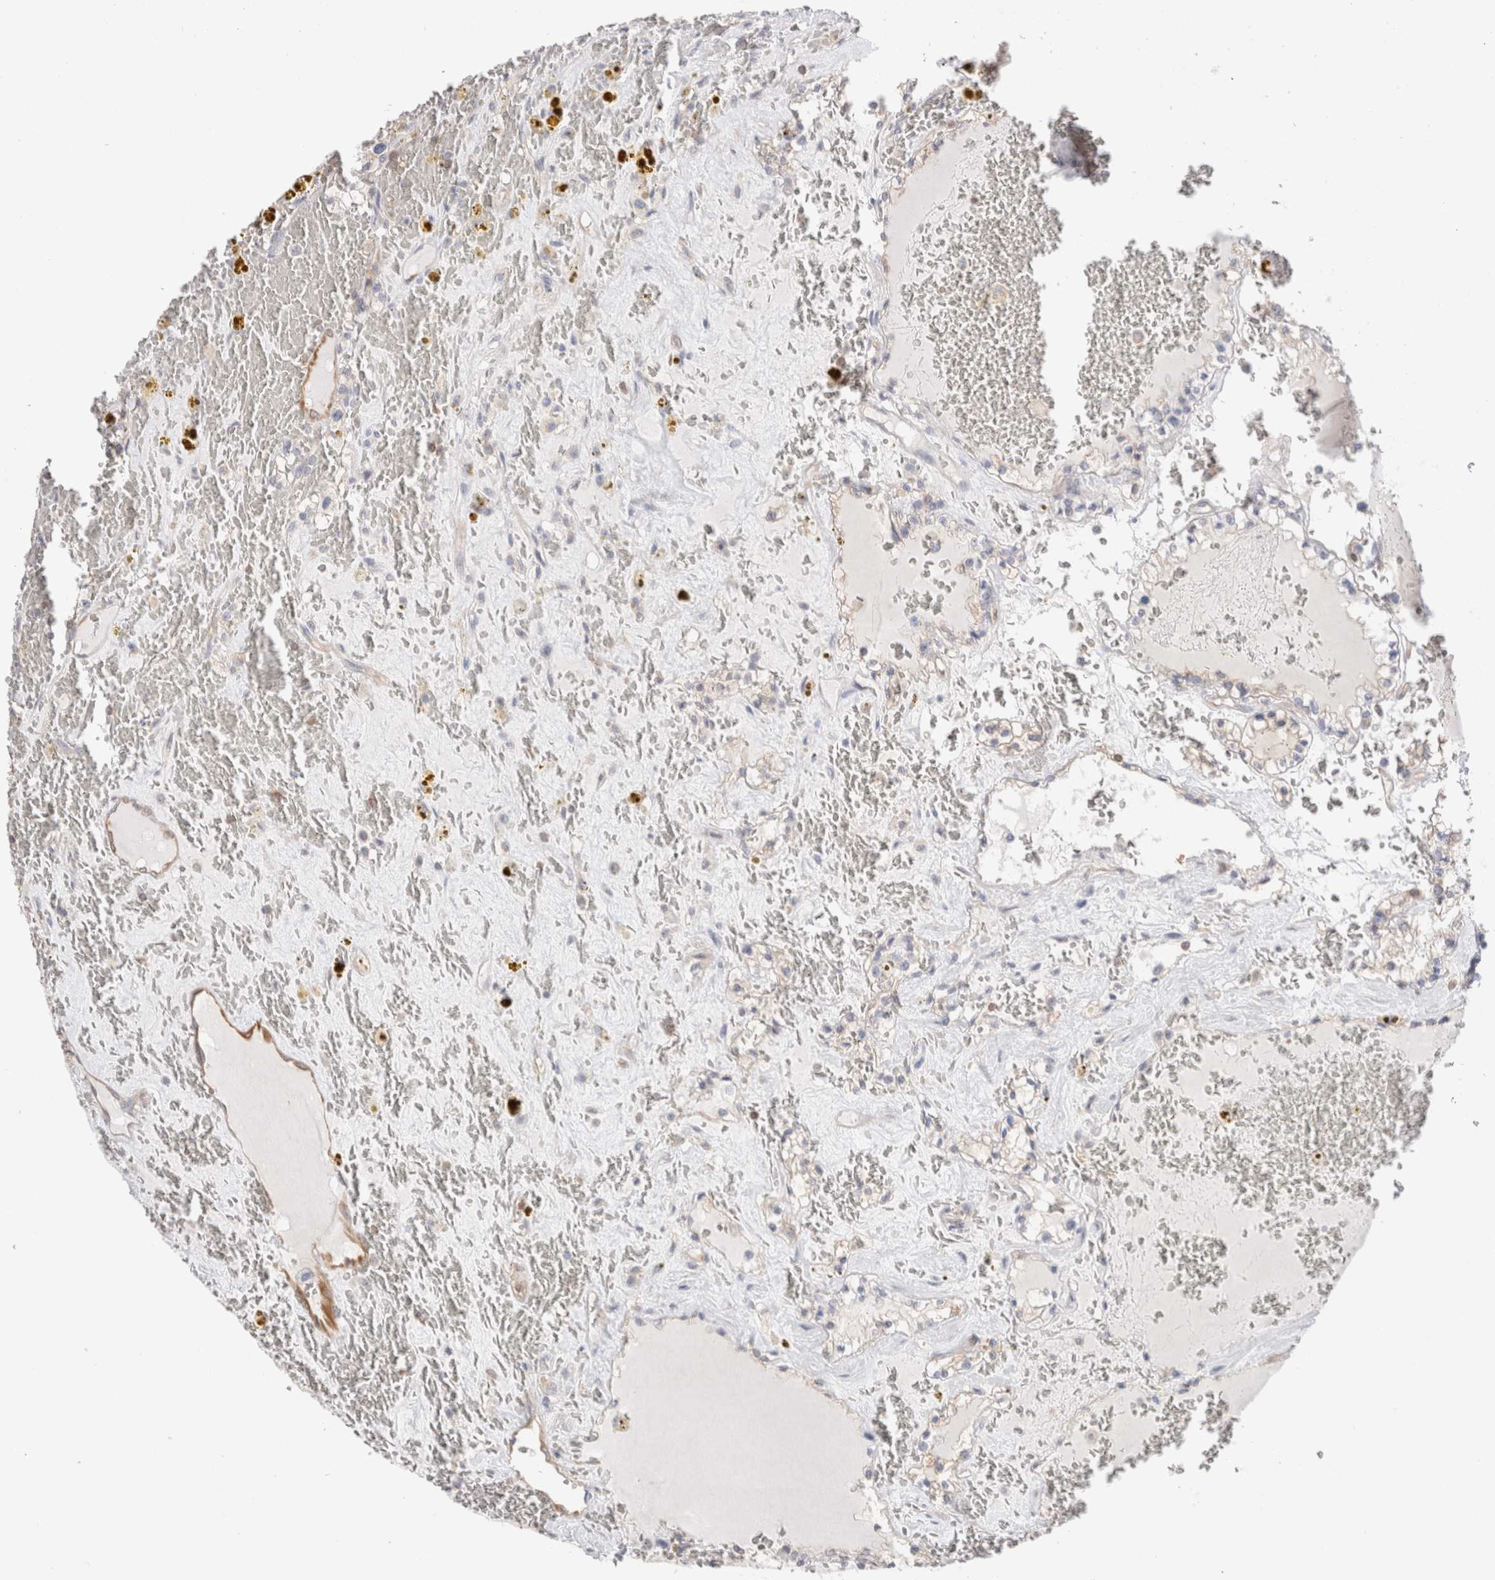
{"staining": {"intensity": "negative", "quantity": "none", "location": "none"}, "tissue": "renal cancer", "cell_type": "Tumor cells", "image_type": "cancer", "snomed": [{"axis": "morphology", "description": "Adenocarcinoma, NOS"}, {"axis": "topography", "description": "Kidney"}], "caption": "This is a micrograph of immunohistochemistry (IHC) staining of renal adenocarcinoma, which shows no staining in tumor cells. The staining was performed using DAB (3,3'-diaminobenzidine) to visualize the protein expression in brown, while the nuclei were stained in blue with hematoxylin (Magnification: 20x).", "gene": "CAPN2", "patient": {"sex": "female", "age": 56}}